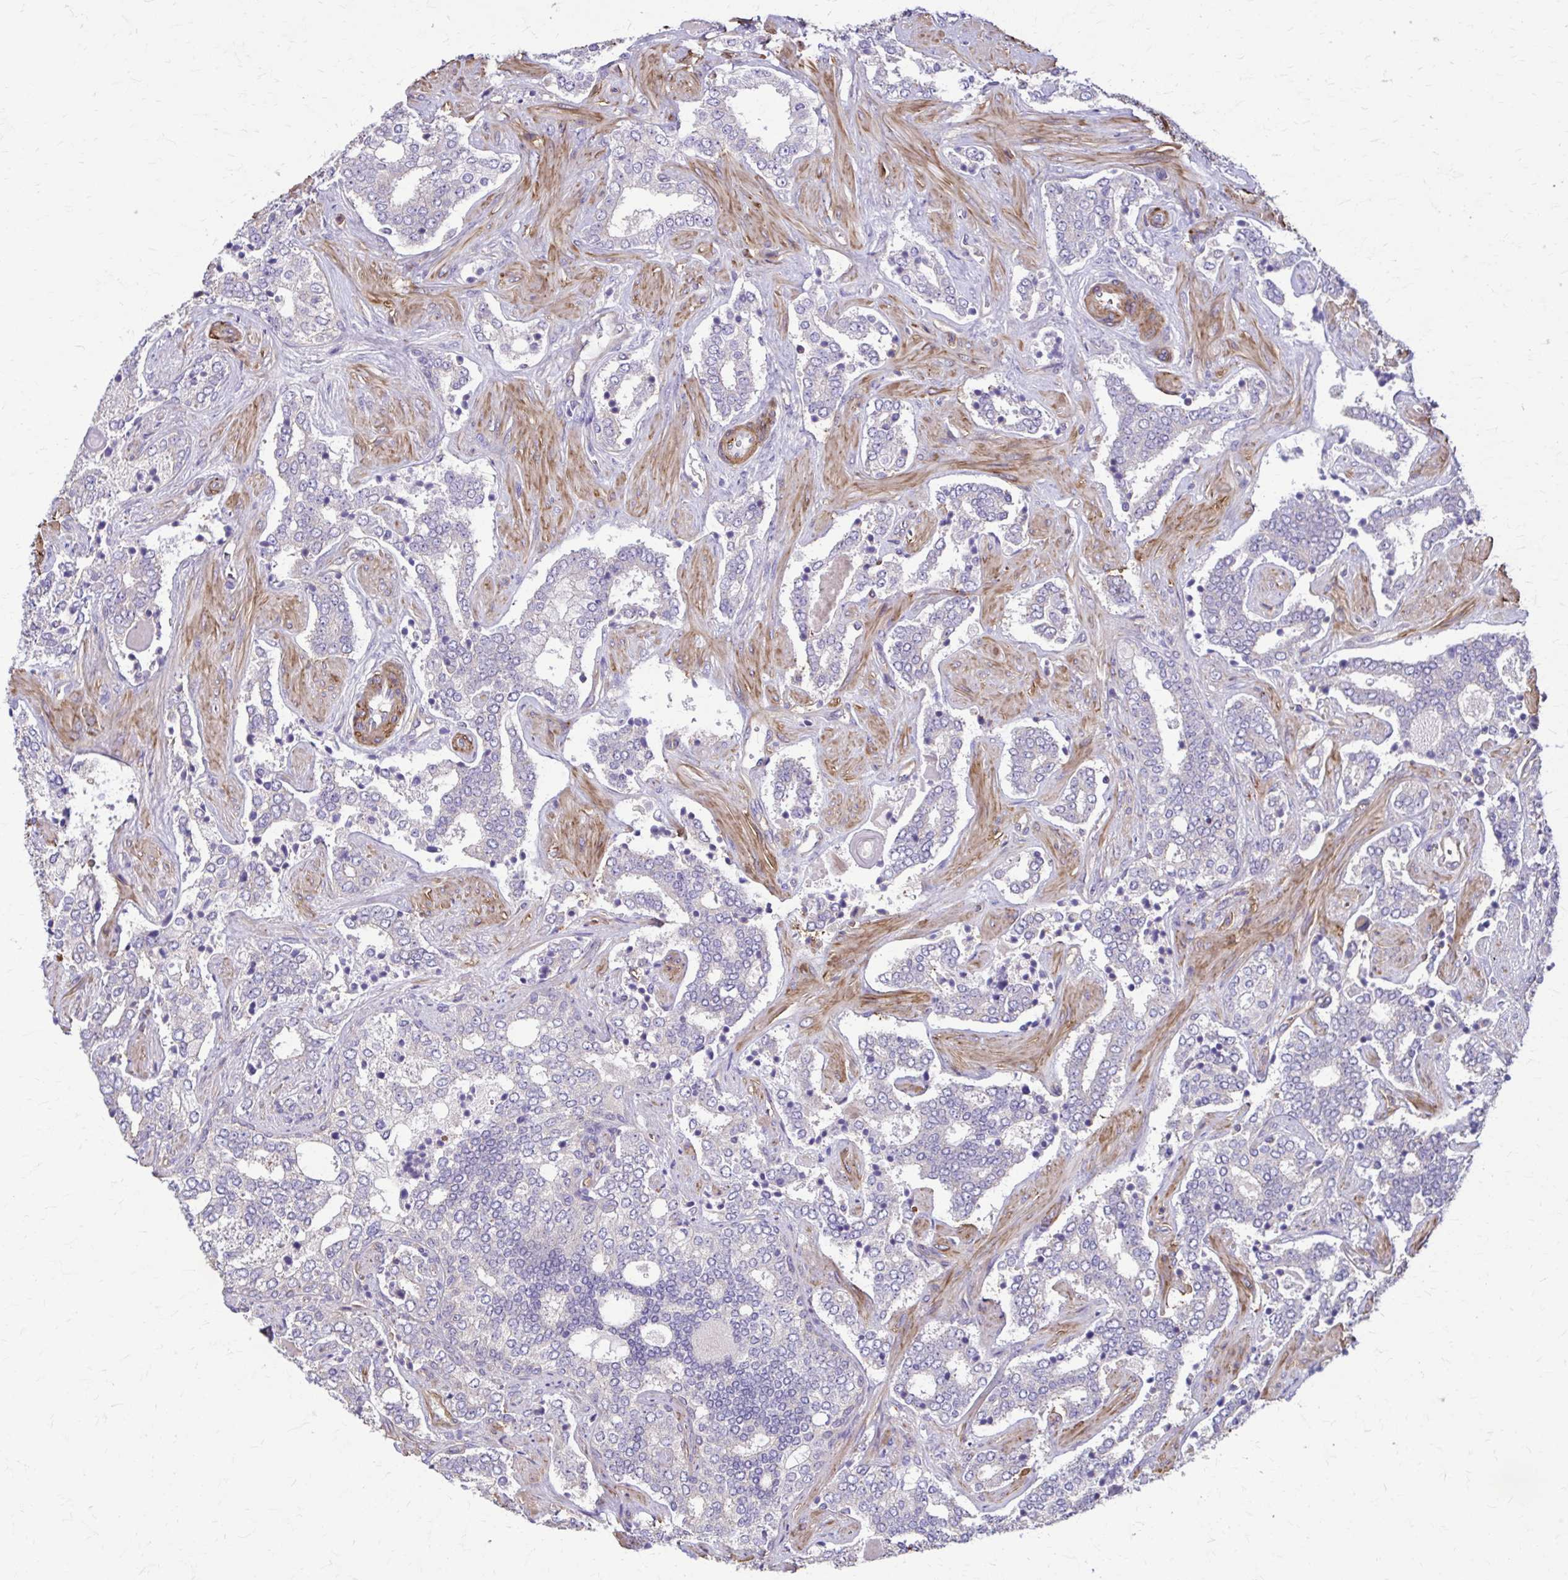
{"staining": {"intensity": "negative", "quantity": "none", "location": "none"}, "tissue": "prostate cancer", "cell_type": "Tumor cells", "image_type": "cancer", "snomed": [{"axis": "morphology", "description": "Adenocarcinoma, High grade"}, {"axis": "topography", "description": "Prostate"}], "caption": "The photomicrograph reveals no staining of tumor cells in prostate cancer (adenocarcinoma (high-grade)).", "gene": "DSP", "patient": {"sex": "male", "age": 60}}